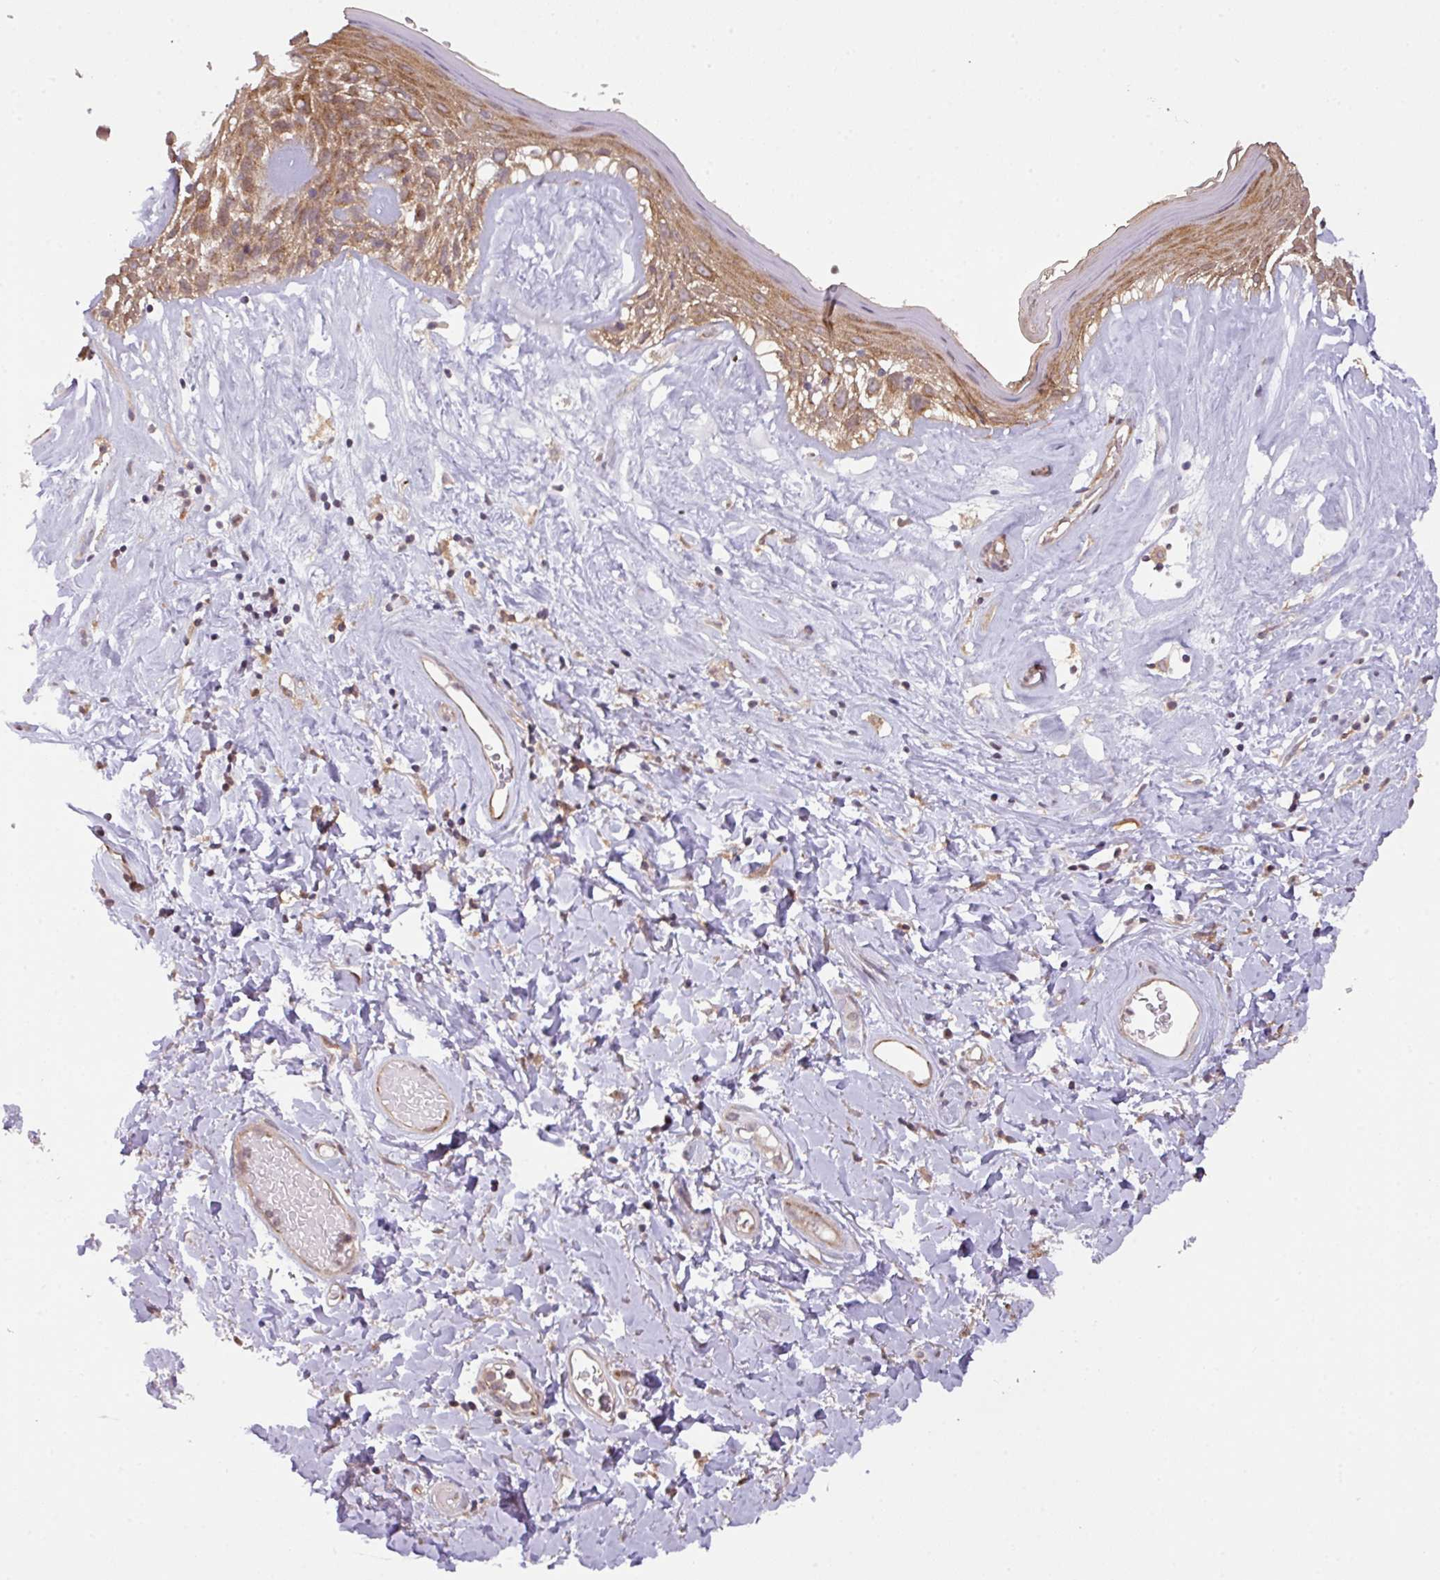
{"staining": {"intensity": "moderate", "quantity": ">75%", "location": "cytoplasmic/membranous"}, "tissue": "skin", "cell_type": "Epidermal cells", "image_type": "normal", "snomed": [{"axis": "morphology", "description": "Normal tissue, NOS"}, {"axis": "morphology", "description": "Inflammation, NOS"}, {"axis": "topography", "description": "Vulva"}], "caption": "An image showing moderate cytoplasmic/membranous positivity in approximately >75% of epidermal cells in normal skin, as visualized by brown immunohistochemical staining.", "gene": "CYFIP2", "patient": {"sex": "female", "age": 86}}